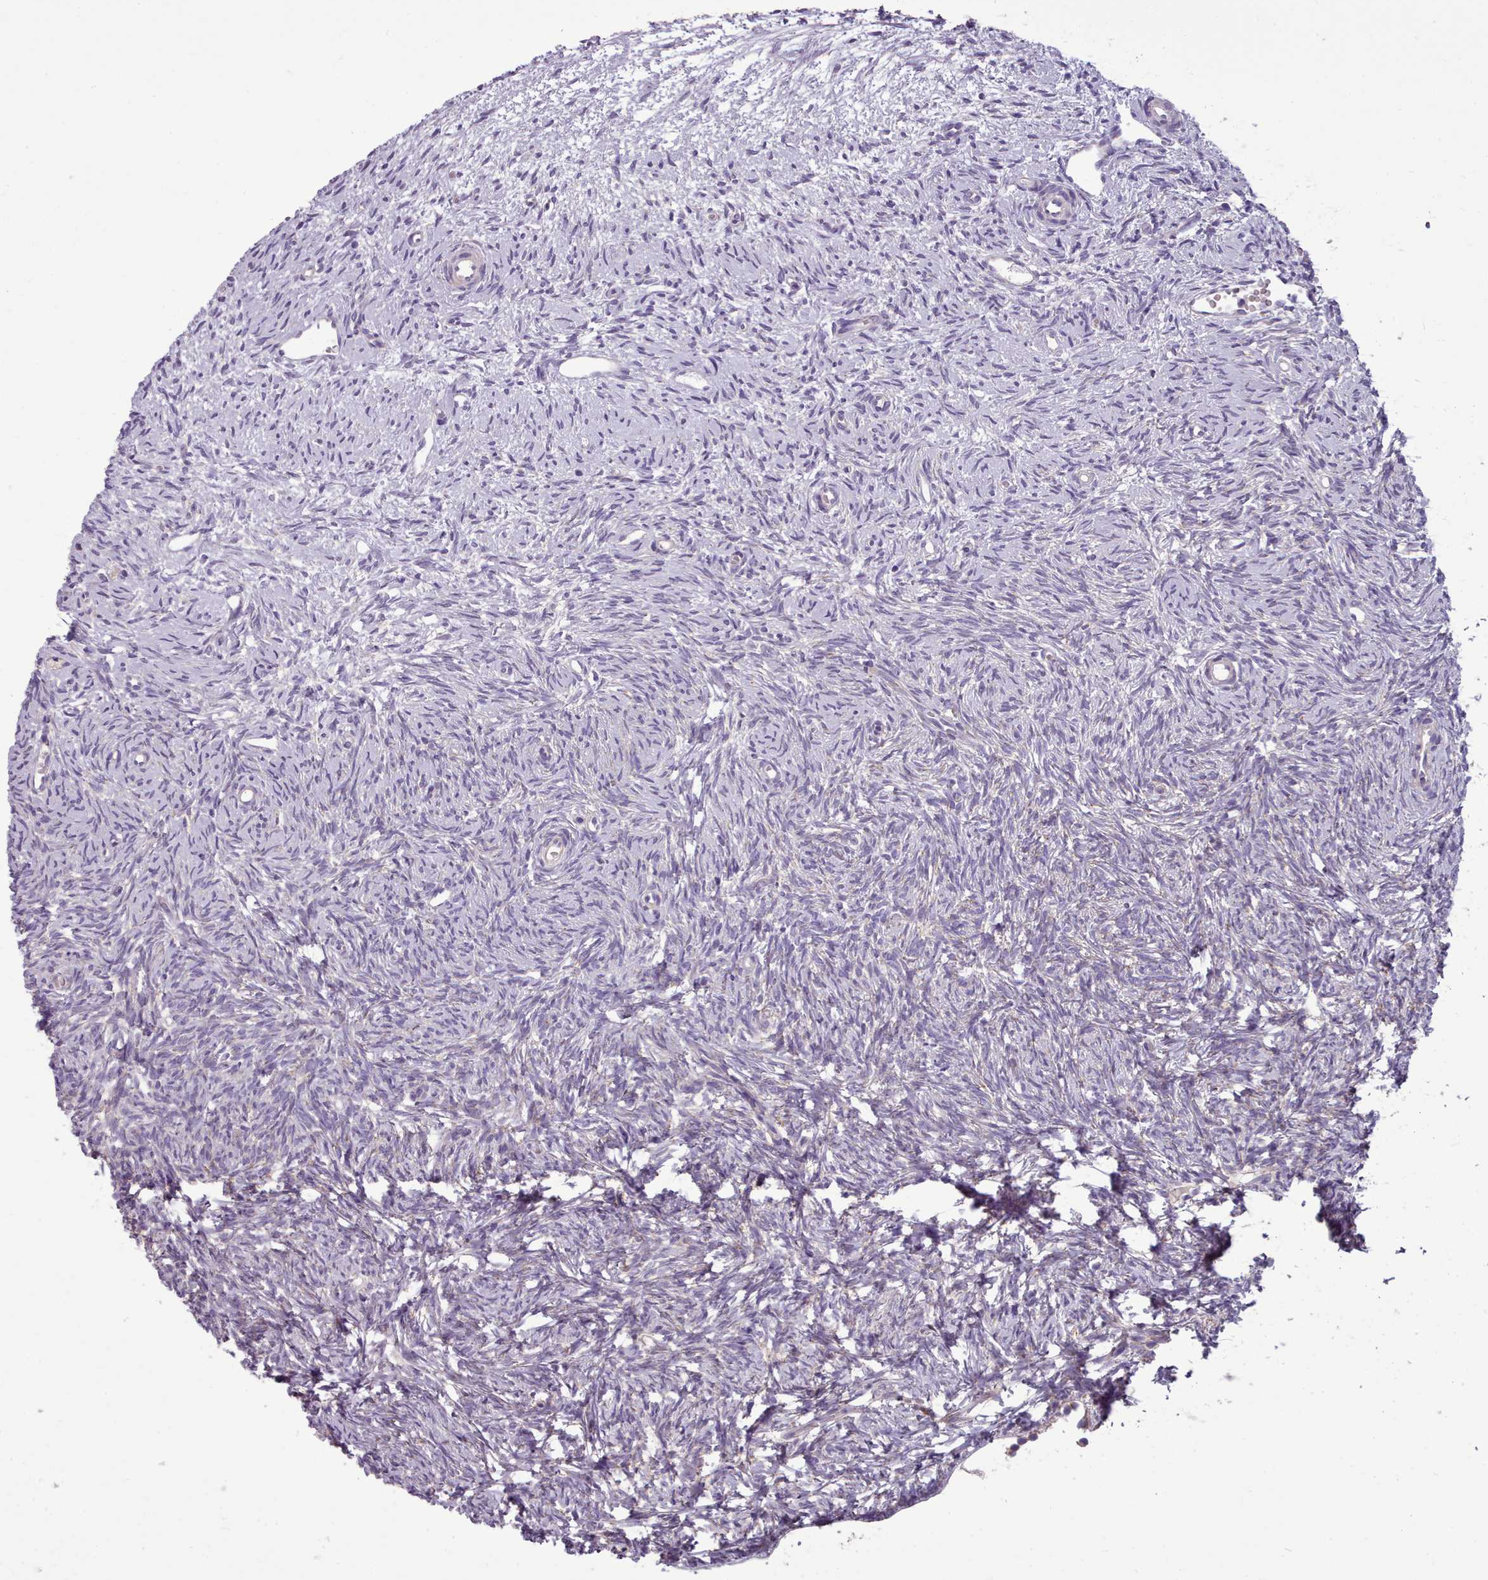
{"staining": {"intensity": "strong", "quantity": ">75%", "location": "cytoplasmic/membranous"}, "tissue": "ovary", "cell_type": "Follicle cells", "image_type": "normal", "snomed": [{"axis": "morphology", "description": "Normal tissue, NOS"}, {"axis": "topography", "description": "Ovary"}], "caption": "Human ovary stained for a protein (brown) demonstrates strong cytoplasmic/membranous positive positivity in approximately >75% of follicle cells.", "gene": "FKBP10", "patient": {"sex": "female", "age": 51}}